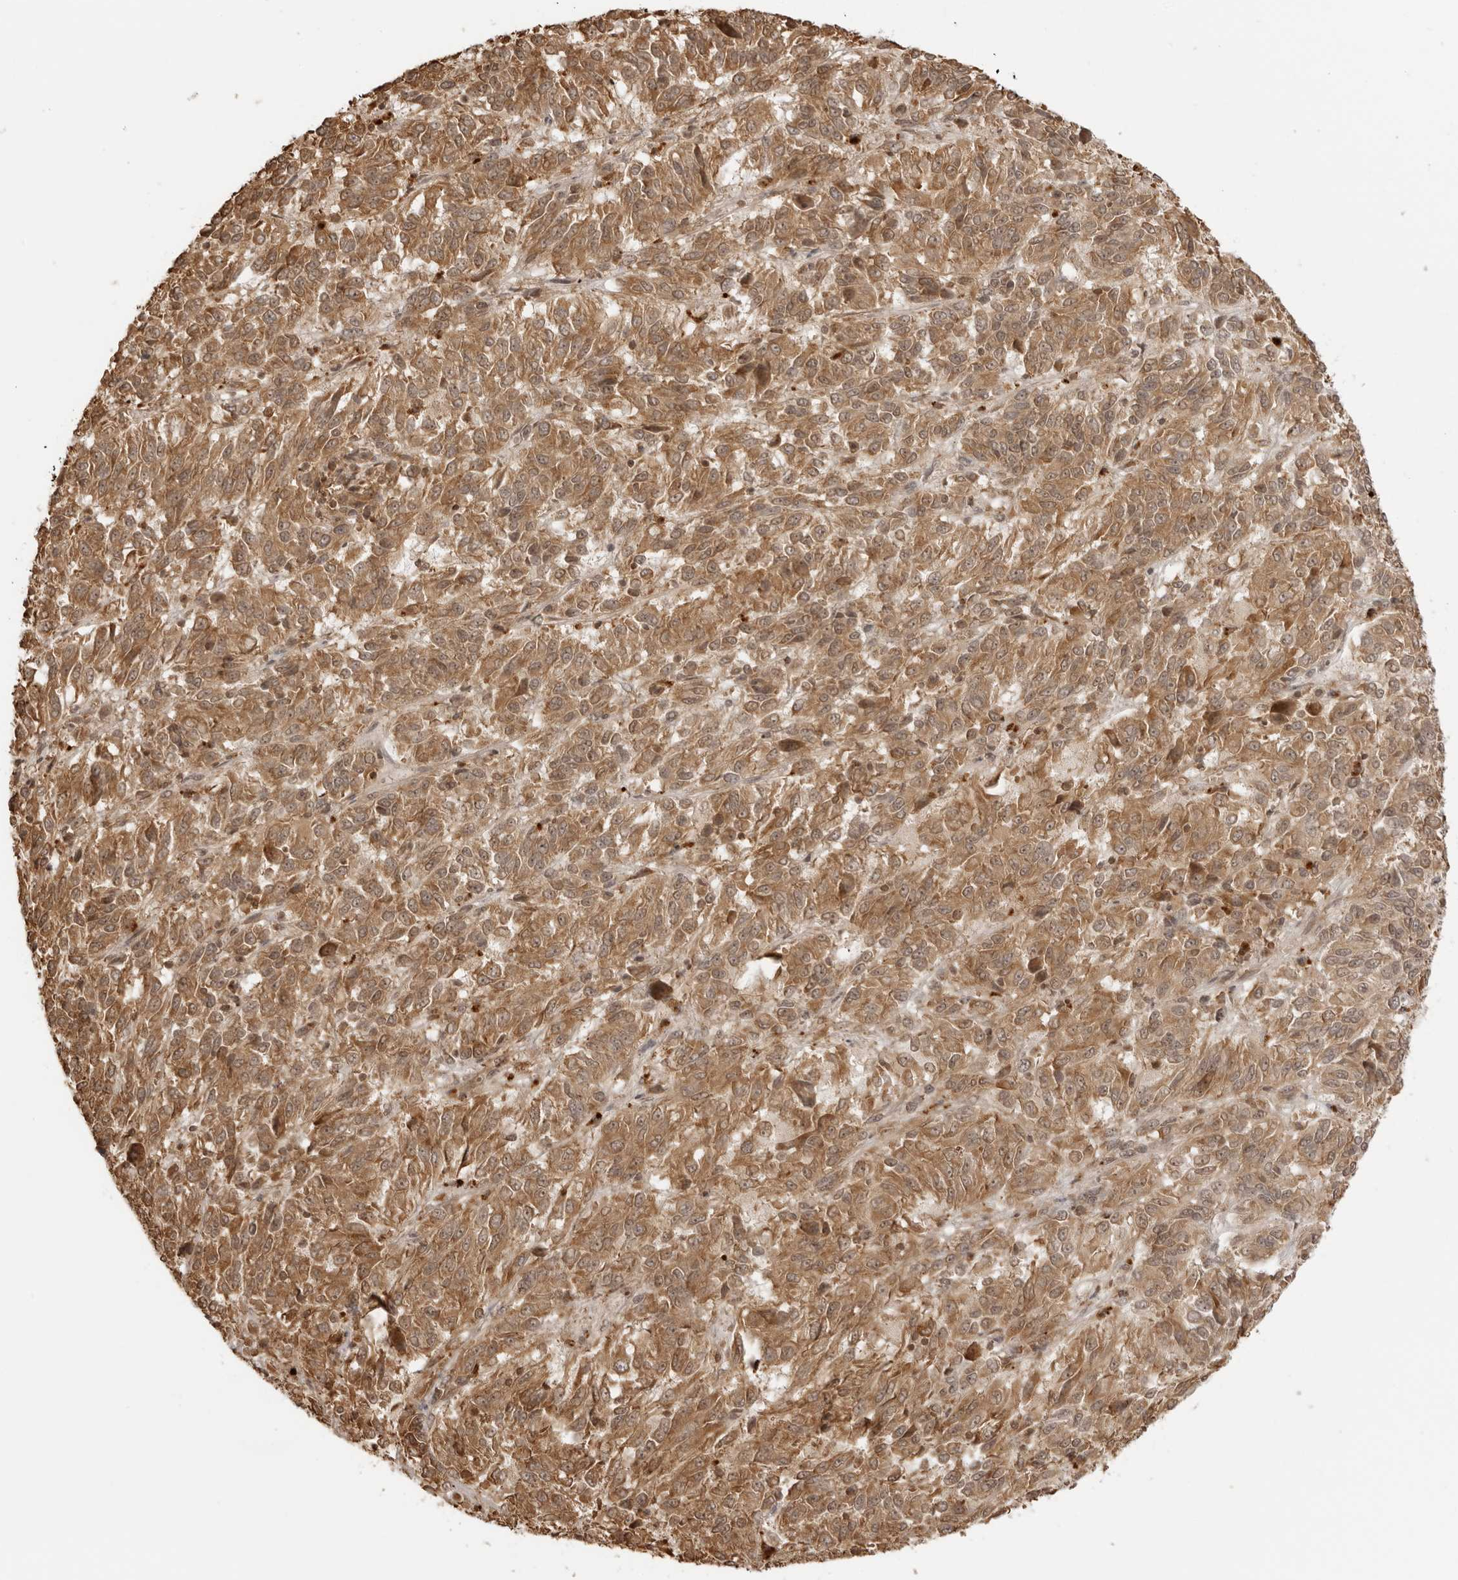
{"staining": {"intensity": "moderate", "quantity": ">75%", "location": "cytoplasmic/membranous,nuclear"}, "tissue": "melanoma", "cell_type": "Tumor cells", "image_type": "cancer", "snomed": [{"axis": "morphology", "description": "Malignant melanoma, Metastatic site"}, {"axis": "topography", "description": "Lung"}], "caption": "Approximately >75% of tumor cells in human malignant melanoma (metastatic site) display moderate cytoplasmic/membranous and nuclear protein positivity as visualized by brown immunohistochemical staining.", "gene": "IKBKE", "patient": {"sex": "male", "age": 64}}